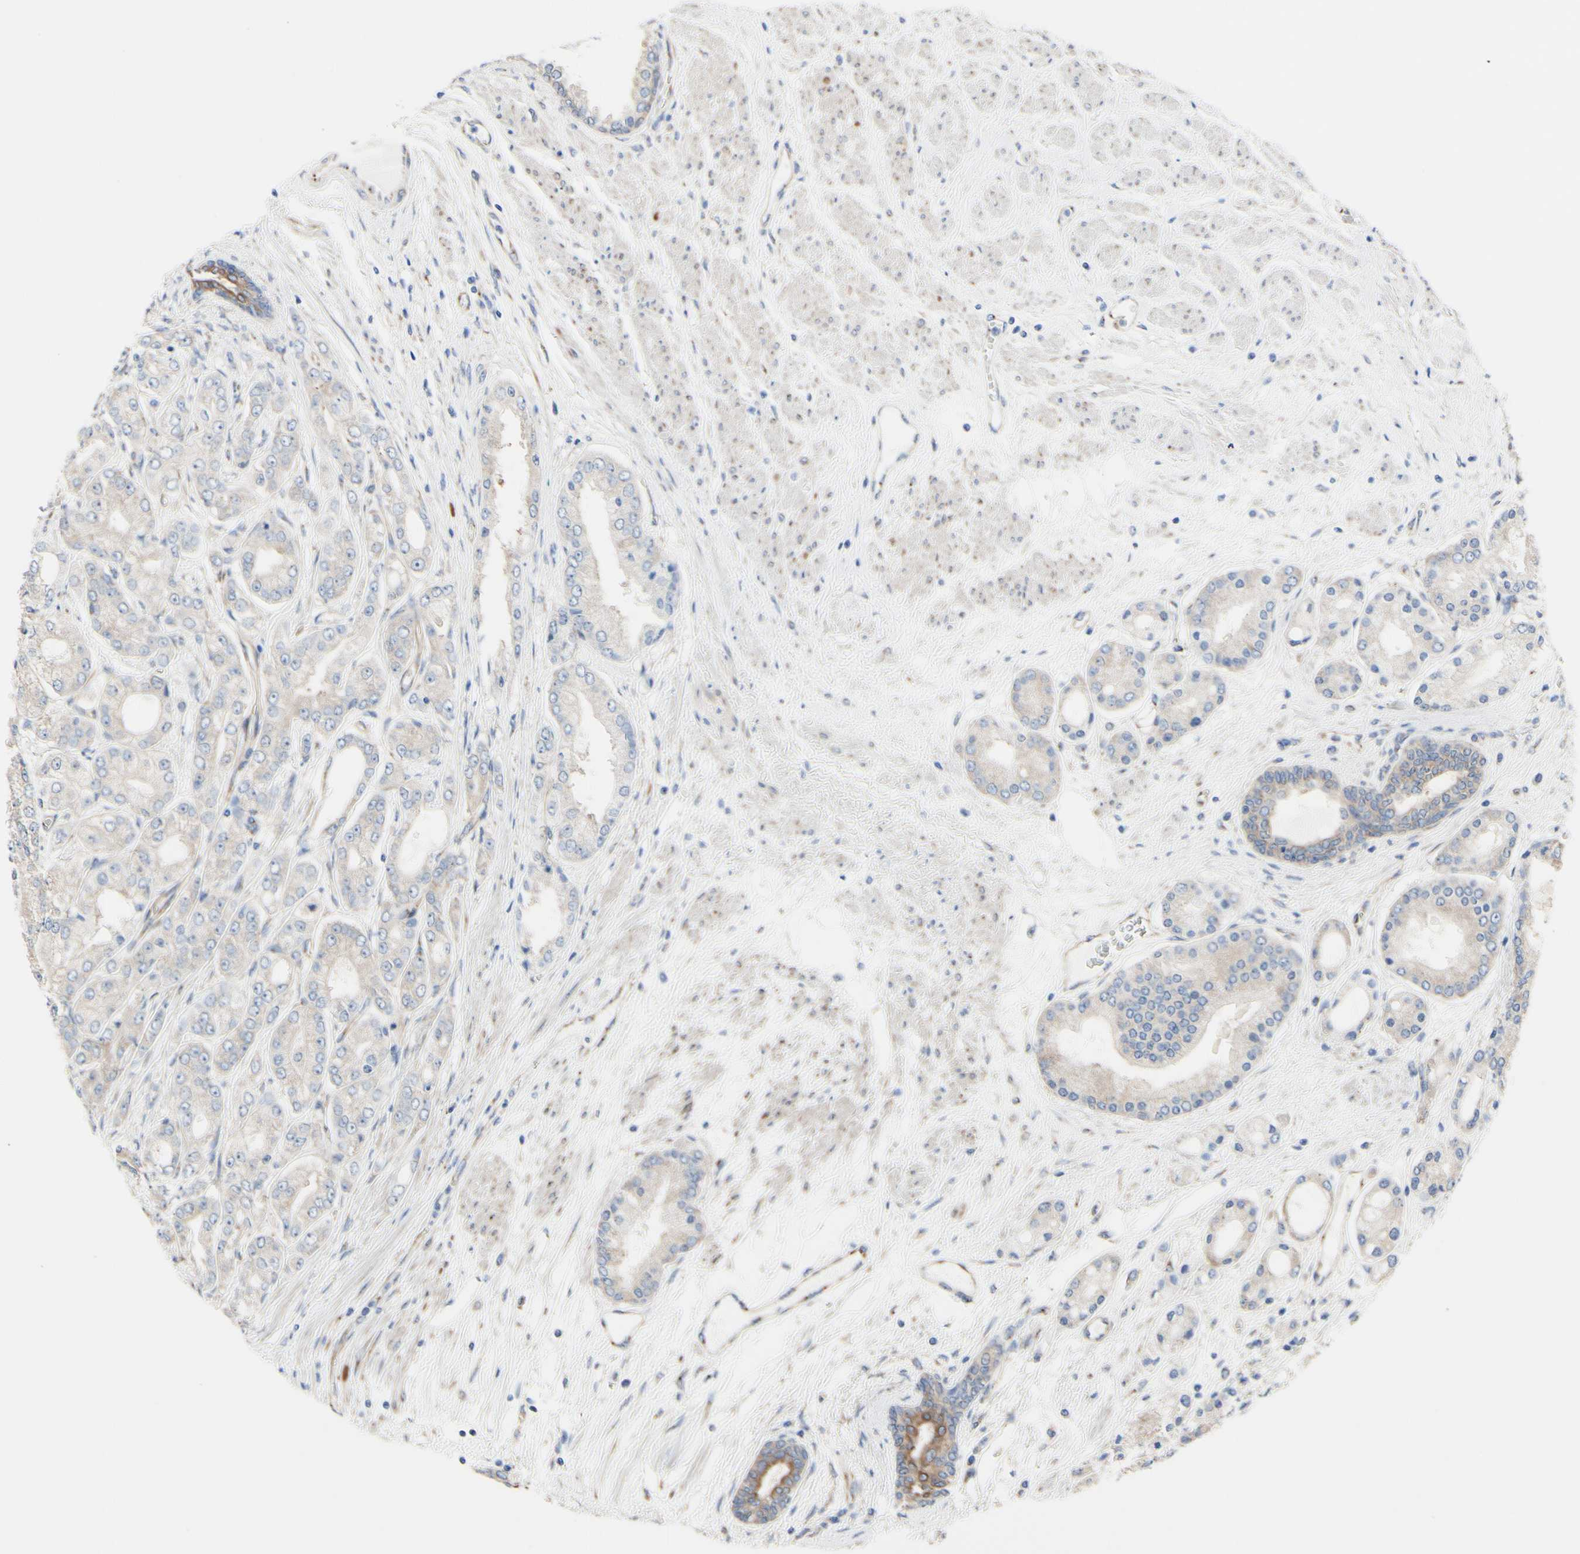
{"staining": {"intensity": "weak", "quantity": ">75%", "location": "cytoplasmic/membranous"}, "tissue": "prostate cancer", "cell_type": "Tumor cells", "image_type": "cancer", "snomed": [{"axis": "morphology", "description": "Adenocarcinoma, High grade"}, {"axis": "topography", "description": "Prostate"}], "caption": "Protein expression analysis of human adenocarcinoma (high-grade) (prostate) reveals weak cytoplasmic/membranous positivity in approximately >75% of tumor cells.", "gene": "LRIG3", "patient": {"sex": "male", "age": 59}}